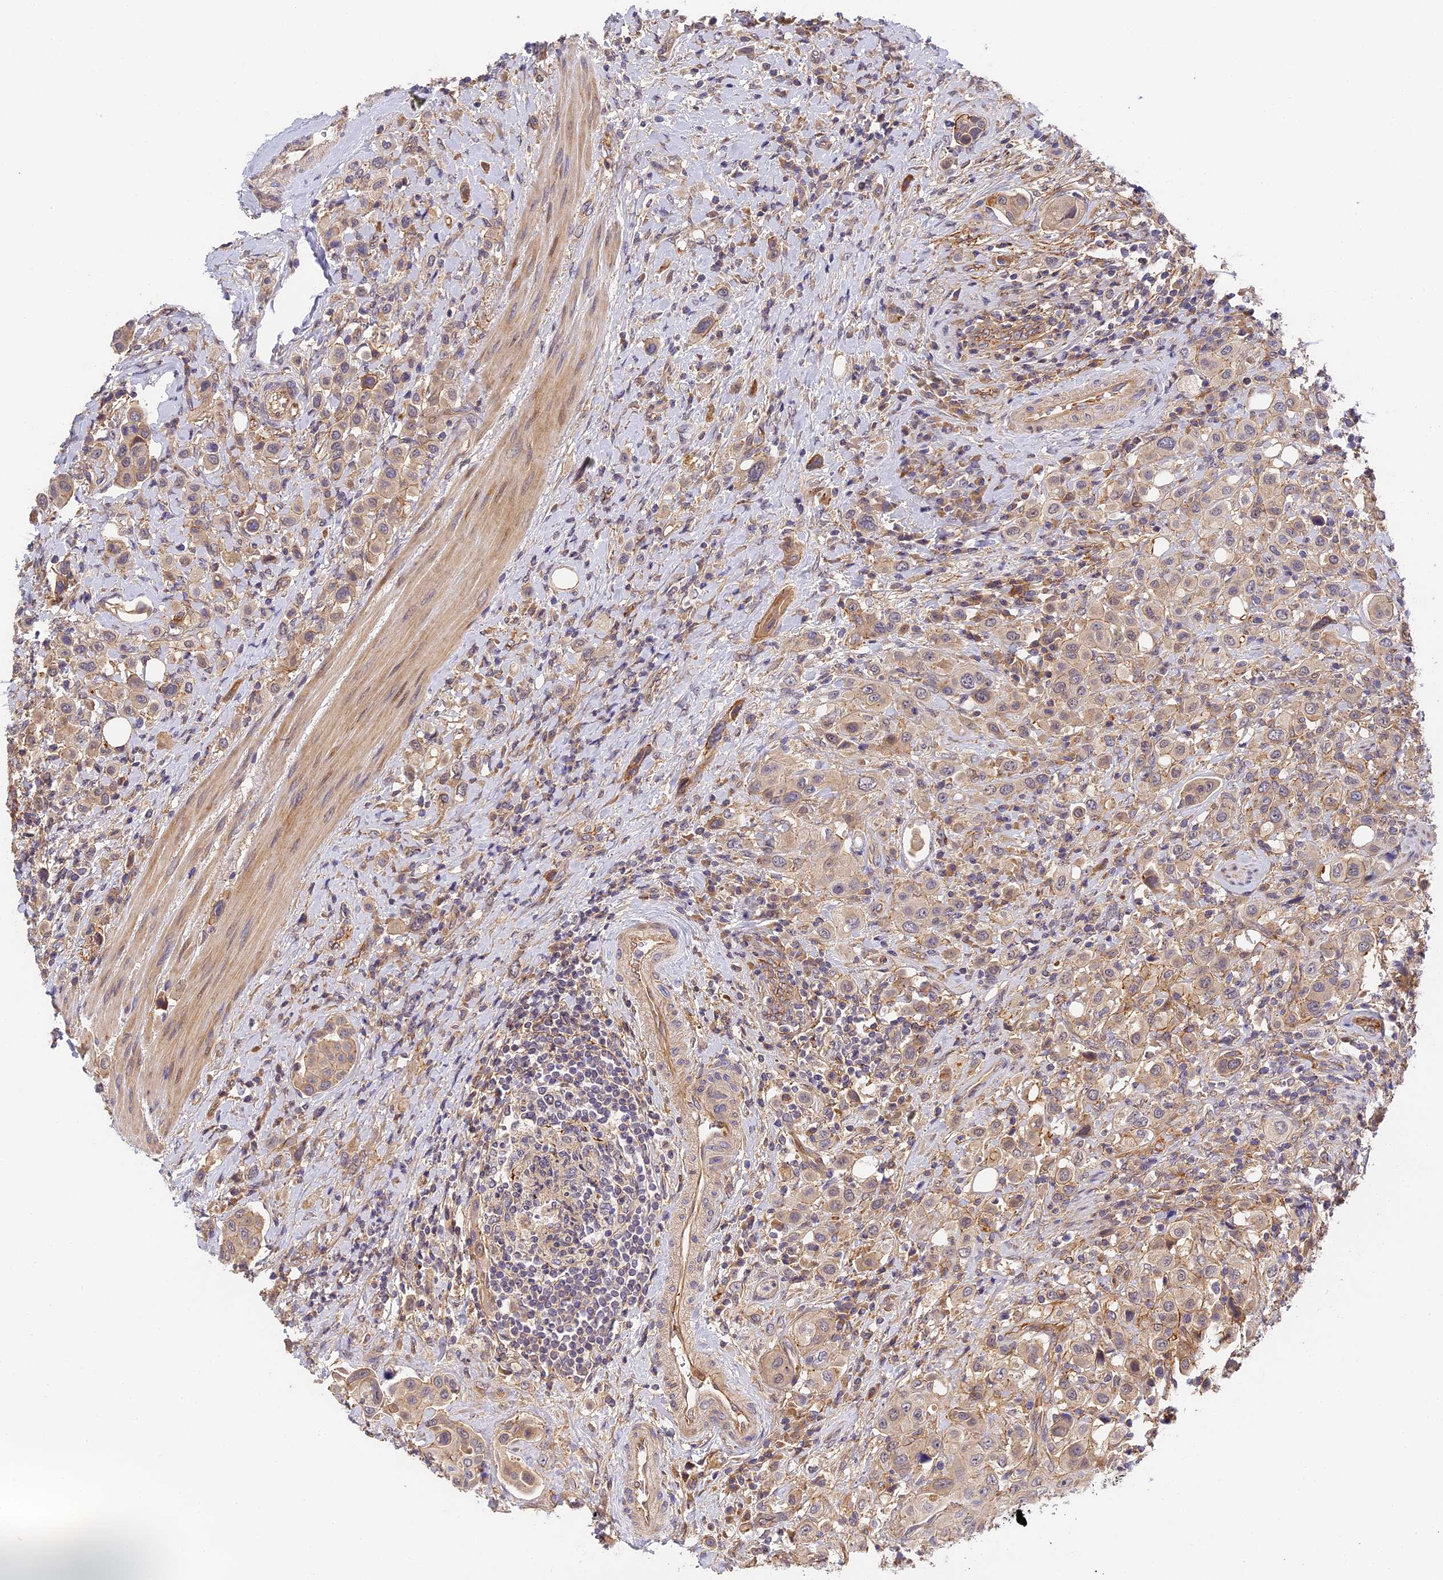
{"staining": {"intensity": "weak", "quantity": ">75%", "location": "cytoplasmic/membranous"}, "tissue": "urothelial cancer", "cell_type": "Tumor cells", "image_type": "cancer", "snomed": [{"axis": "morphology", "description": "Urothelial carcinoma, High grade"}, {"axis": "topography", "description": "Urinary bladder"}], "caption": "A high-resolution micrograph shows immunohistochemistry (IHC) staining of urothelial cancer, which demonstrates weak cytoplasmic/membranous expression in approximately >75% of tumor cells.", "gene": "MISP3", "patient": {"sex": "male", "age": 50}}